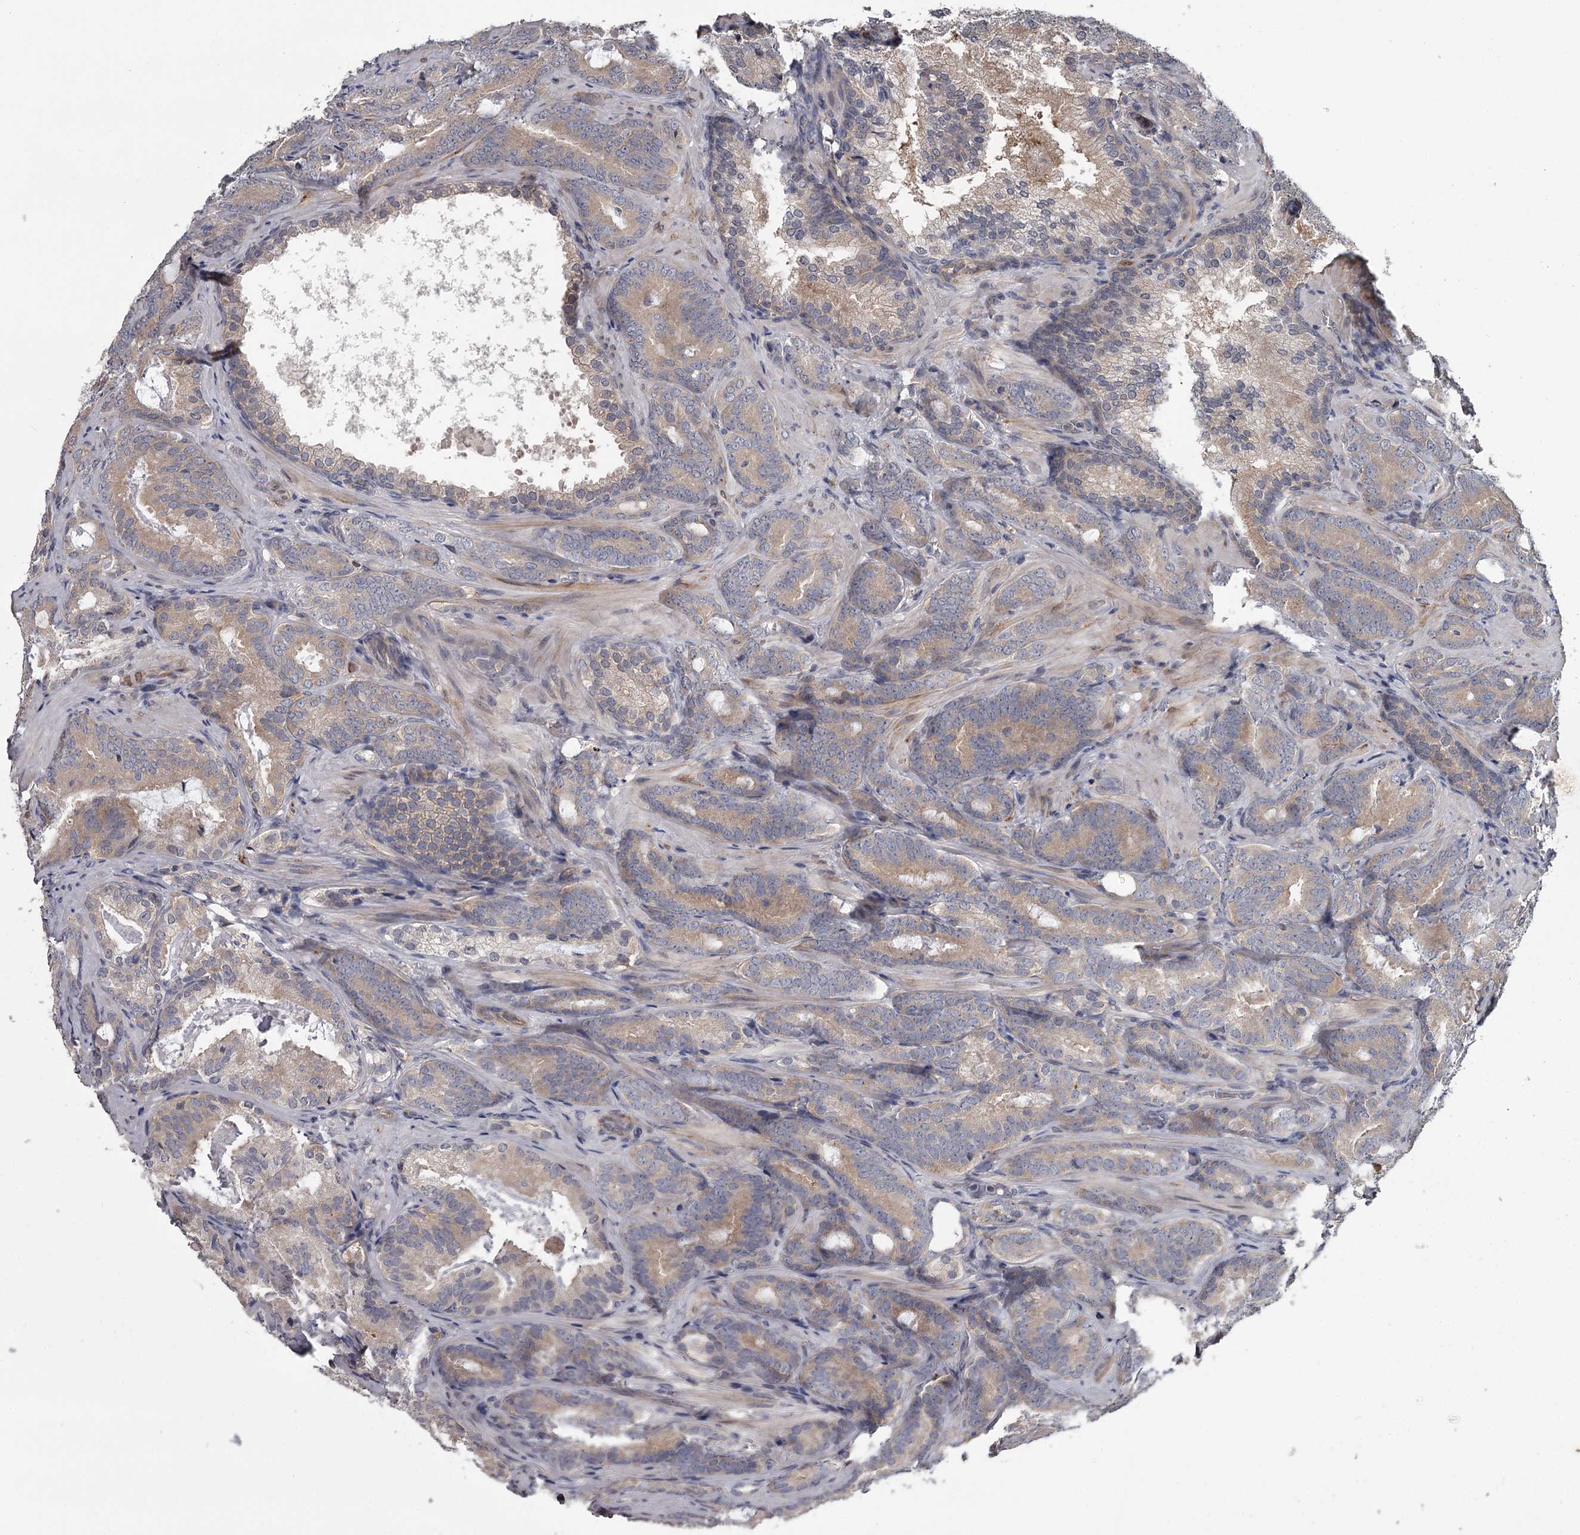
{"staining": {"intensity": "weak", "quantity": "25%-75%", "location": "cytoplasmic/membranous"}, "tissue": "prostate cancer", "cell_type": "Tumor cells", "image_type": "cancer", "snomed": [{"axis": "morphology", "description": "Adenocarcinoma, Low grade"}, {"axis": "topography", "description": "Prostate"}], "caption": "Immunohistochemical staining of human prostate cancer displays low levels of weak cytoplasmic/membranous expression in approximately 25%-75% of tumor cells.", "gene": "DAO", "patient": {"sex": "male", "age": 60}}